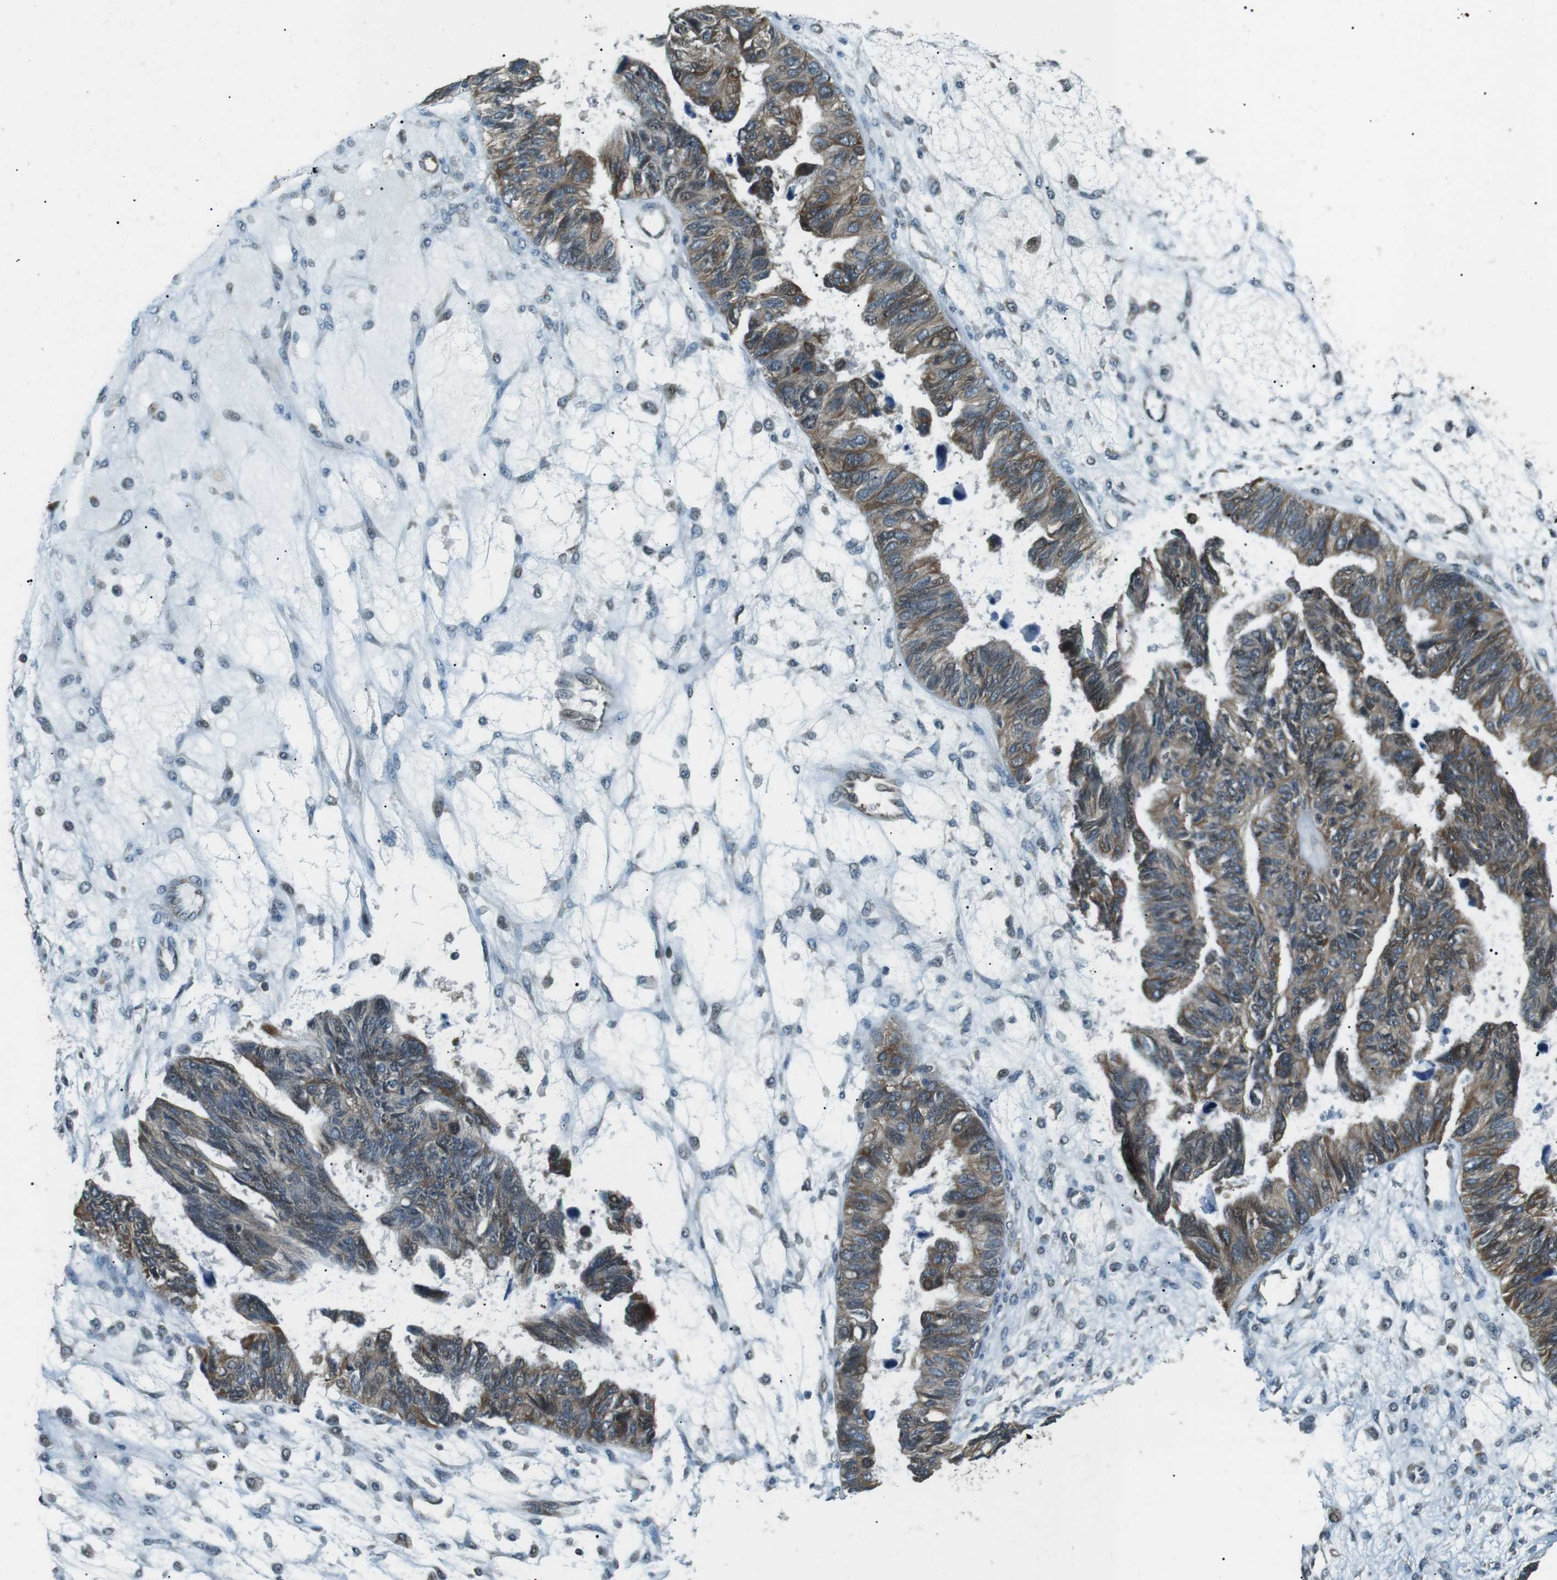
{"staining": {"intensity": "moderate", "quantity": ">75%", "location": "cytoplasmic/membranous,nuclear"}, "tissue": "ovarian cancer", "cell_type": "Tumor cells", "image_type": "cancer", "snomed": [{"axis": "morphology", "description": "Cystadenocarcinoma, serous, NOS"}, {"axis": "topography", "description": "Ovary"}], "caption": "Immunohistochemistry image of human ovarian serous cystadenocarcinoma stained for a protein (brown), which exhibits medium levels of moderate cytoplasmic/membranous and nuclear staining in approximately >75% of tumor cells.", "gene": "TMEM74", "patient": {"sex": "female", "age": 79}}